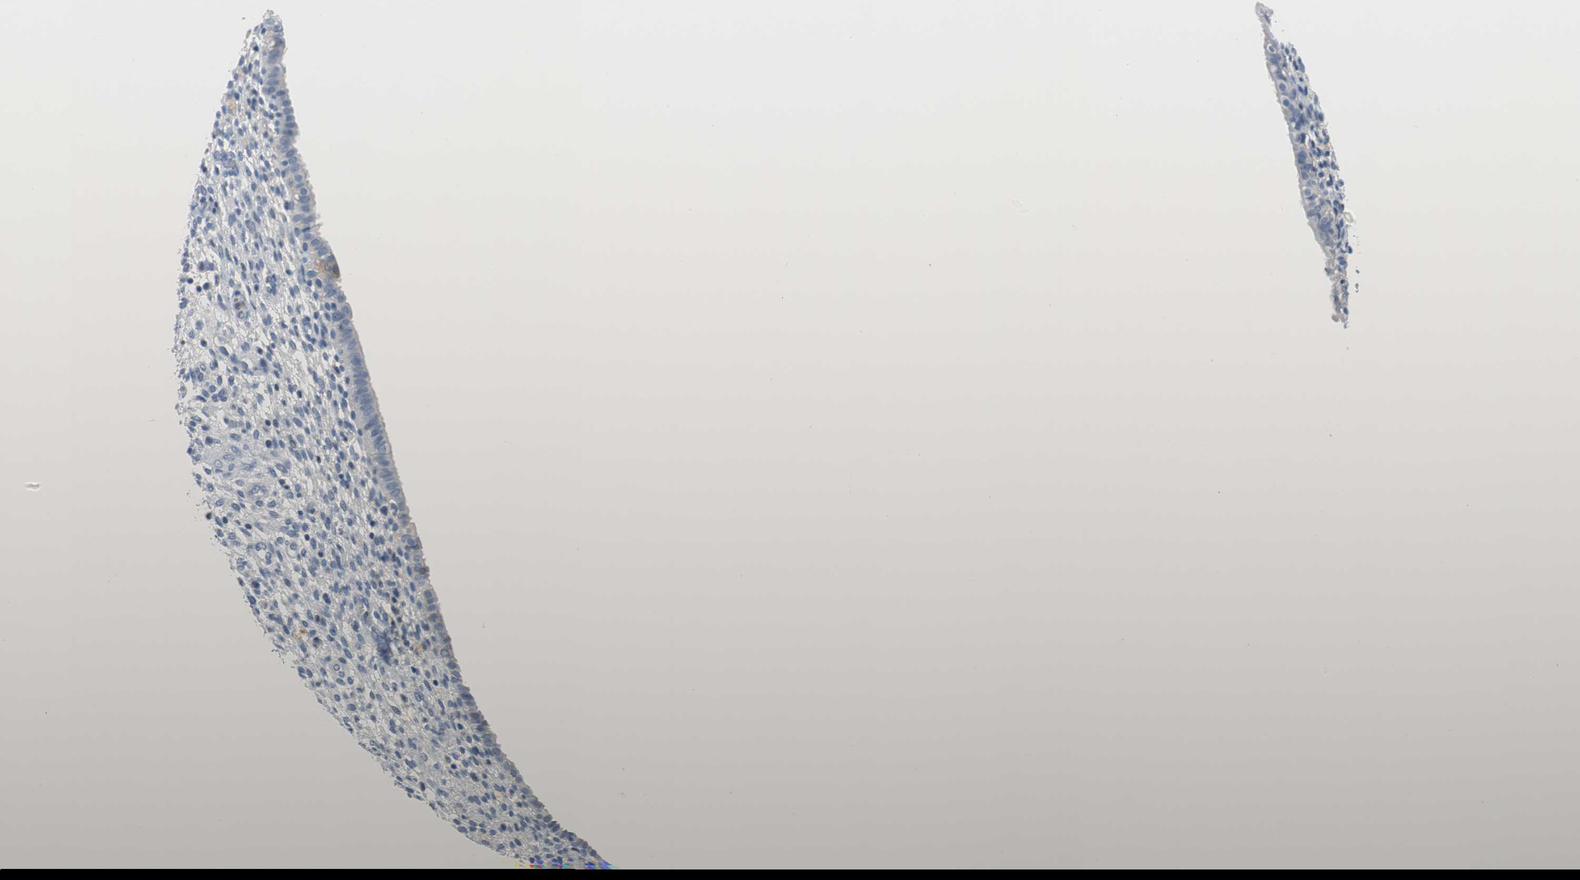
{"staining": {"intensity": "negative", "quantity": "none", "location": "none"}, "tissue": "endometrium", "cell_type": "Cells in endometrial stroma", "image_type": "normal", "snomed": [{"axis": "morphology", "description": "Normal tissue, NOS"}, {"axis": "topography", "description": "Endometrium"}], "caption": "A high-resolution histopathology image shows immunohistochemistry (IHC) staining of benign endometrium, which displays no significant expression in cells in endometrial stroma. (DAB (3,3'-diaminobenzidine) immunohistochemistry with hematoxylin counter stain).", "gene": "FBP1", "patient": {"sex": "female", "age": 72}}